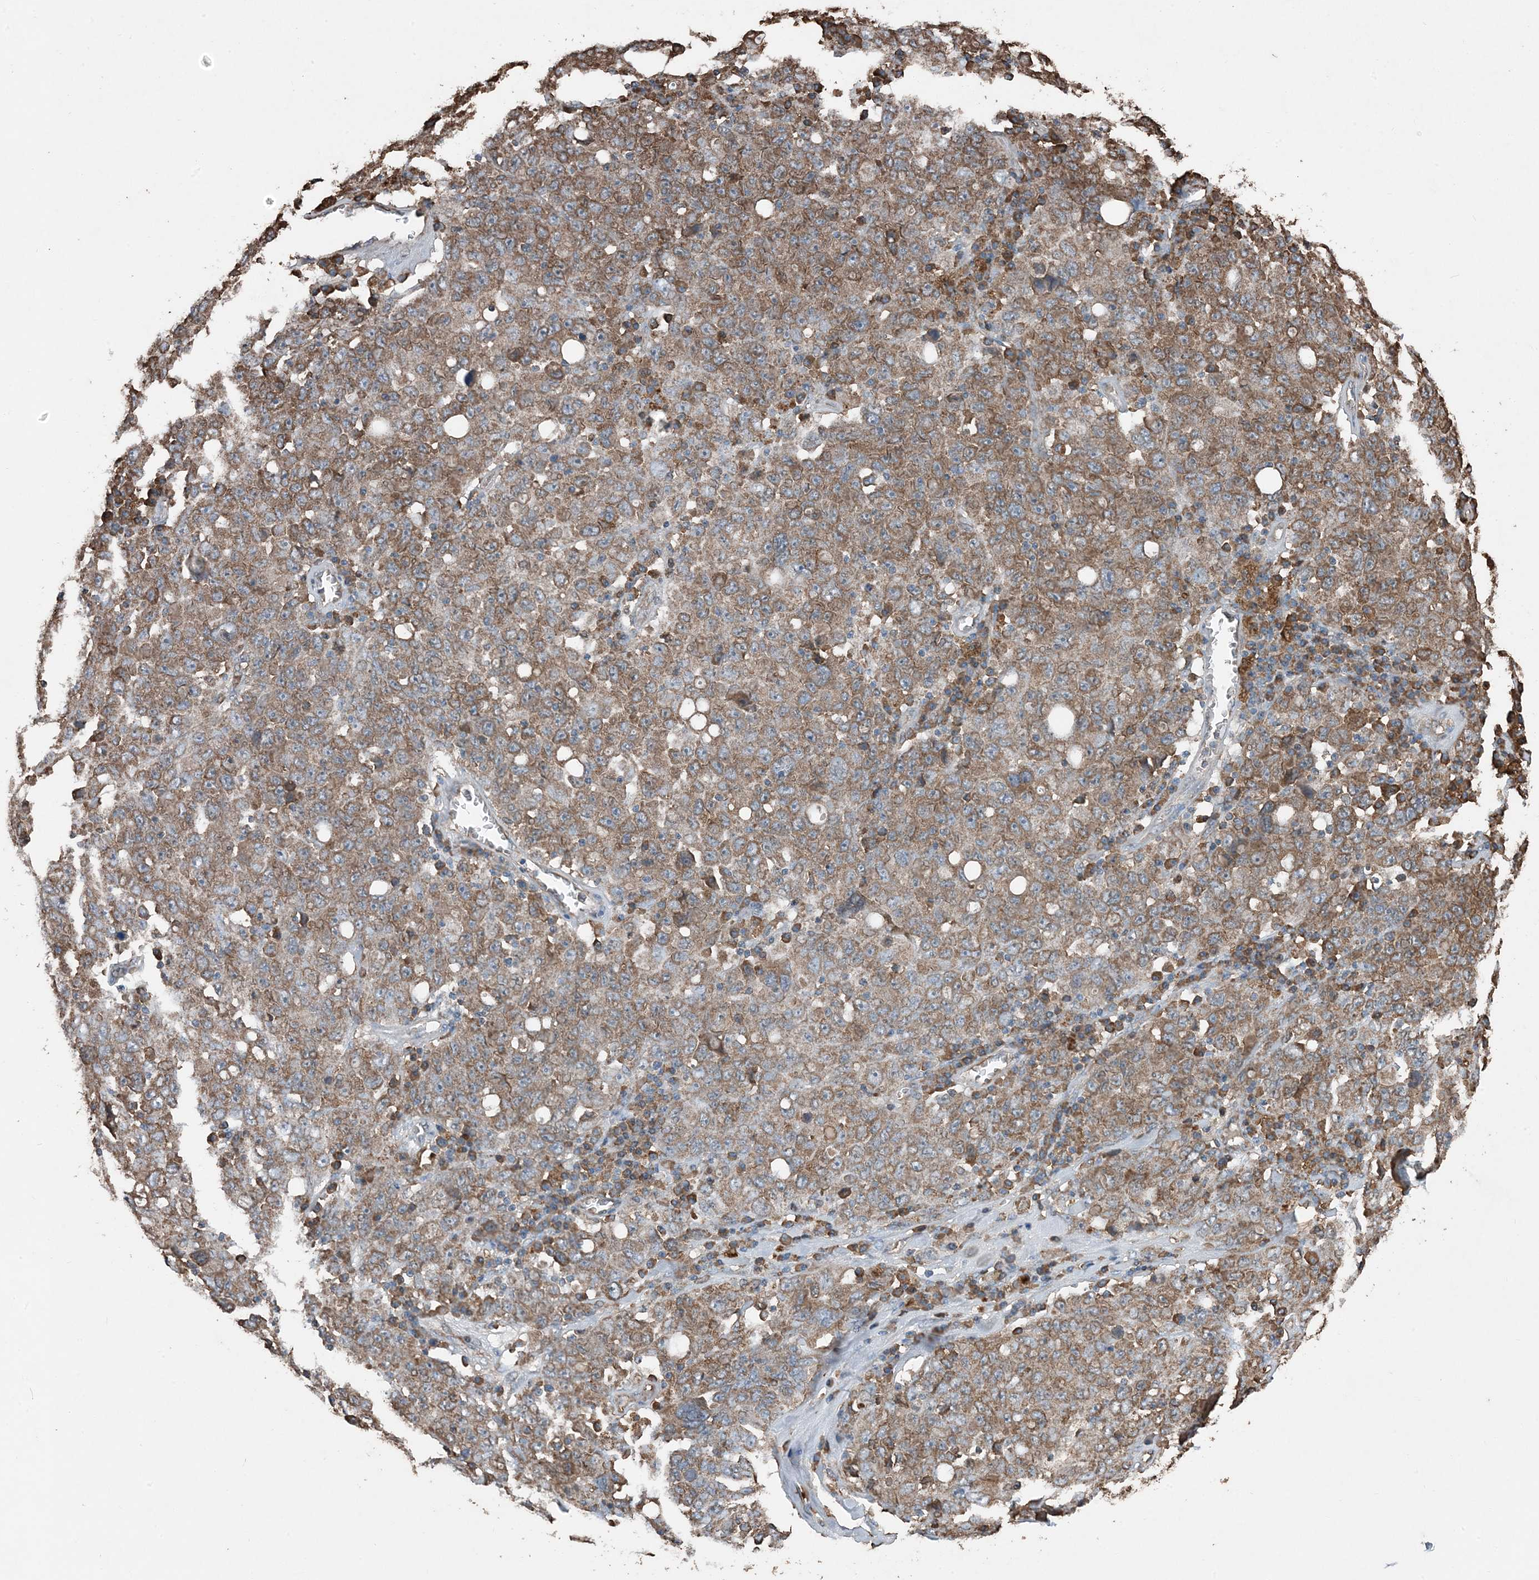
{"staining": {"intensity": "moderate", "quantity": ">75%", "location": "cytoplasmic/membranous"}, "tissue": "ovarian cancer", "cell_type": "Tumor cells", "image_type": "cancer", "snomed": [{"axis": "morphology", "description": "Carcinoma, endometroid"}, {"axis": "topography", "description": "Ovary"}], "caption": "The image demonstrates a brown stain indicating the presence of a protein in the cytoplasmic/membranous of tumor cells in ovarian endometroid carcinoma.", "gene": "PDIA6", "patient": {"sex": "female", "age": 62}}